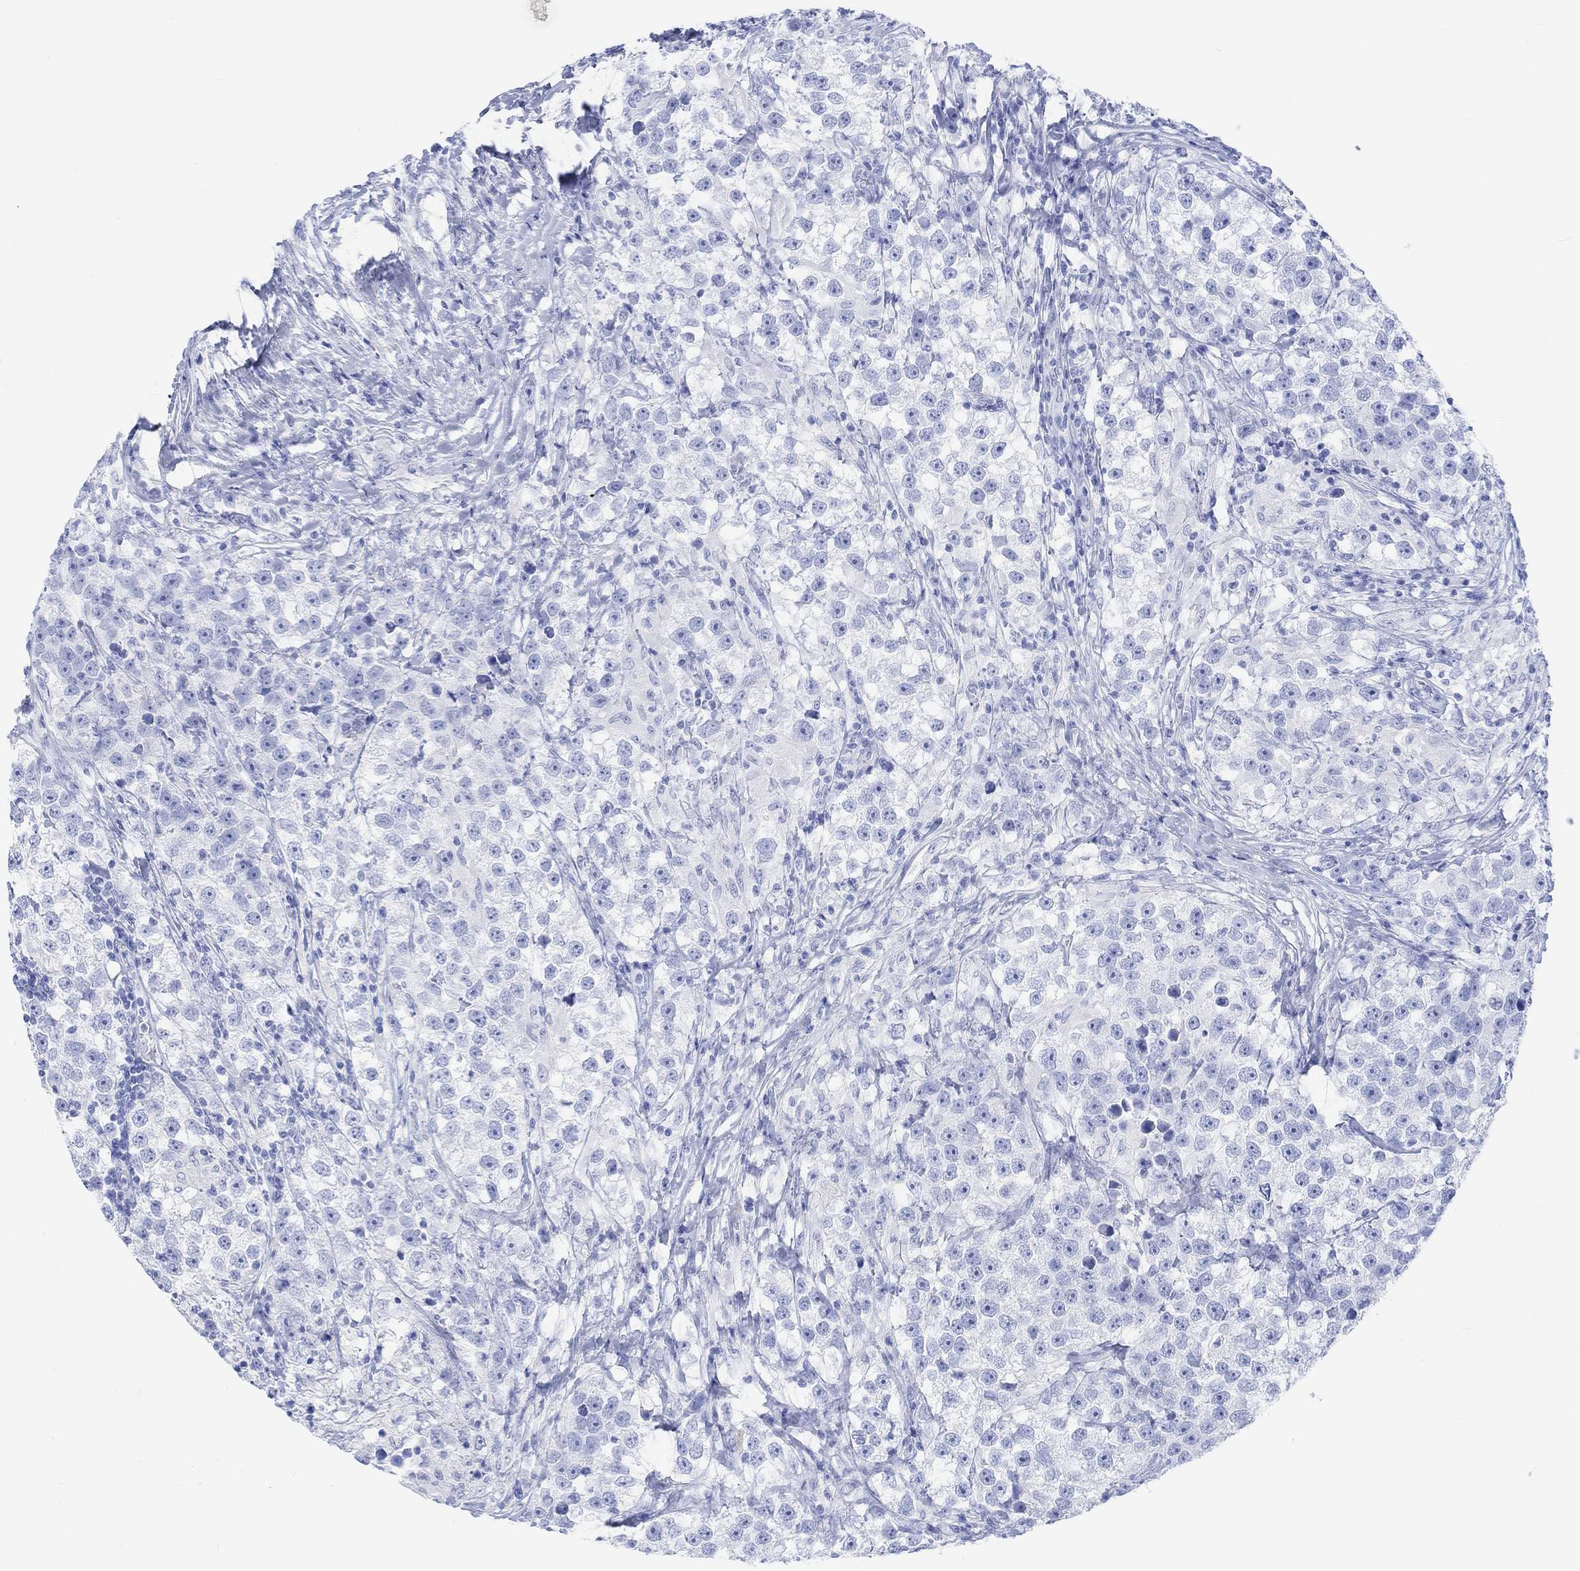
{"staining": {"intensity": "negative", "quantity": "none", "location": "none"}, "tissue": "testis cancer", "cell_type": "Tumor cells", "image_type": "cancer", "snomed": [{"axis": "morphology", "description": "Seminoma, NOS"}, {"axis": "topography", "description": "Testis"}], "caption": "Testis seminoma stained for a protein using immunohistochemistry (IHC) demonstrates no staining tumor cells.", "gene": "TPPP3", "patient": {"sex": "male", "age": 46}}